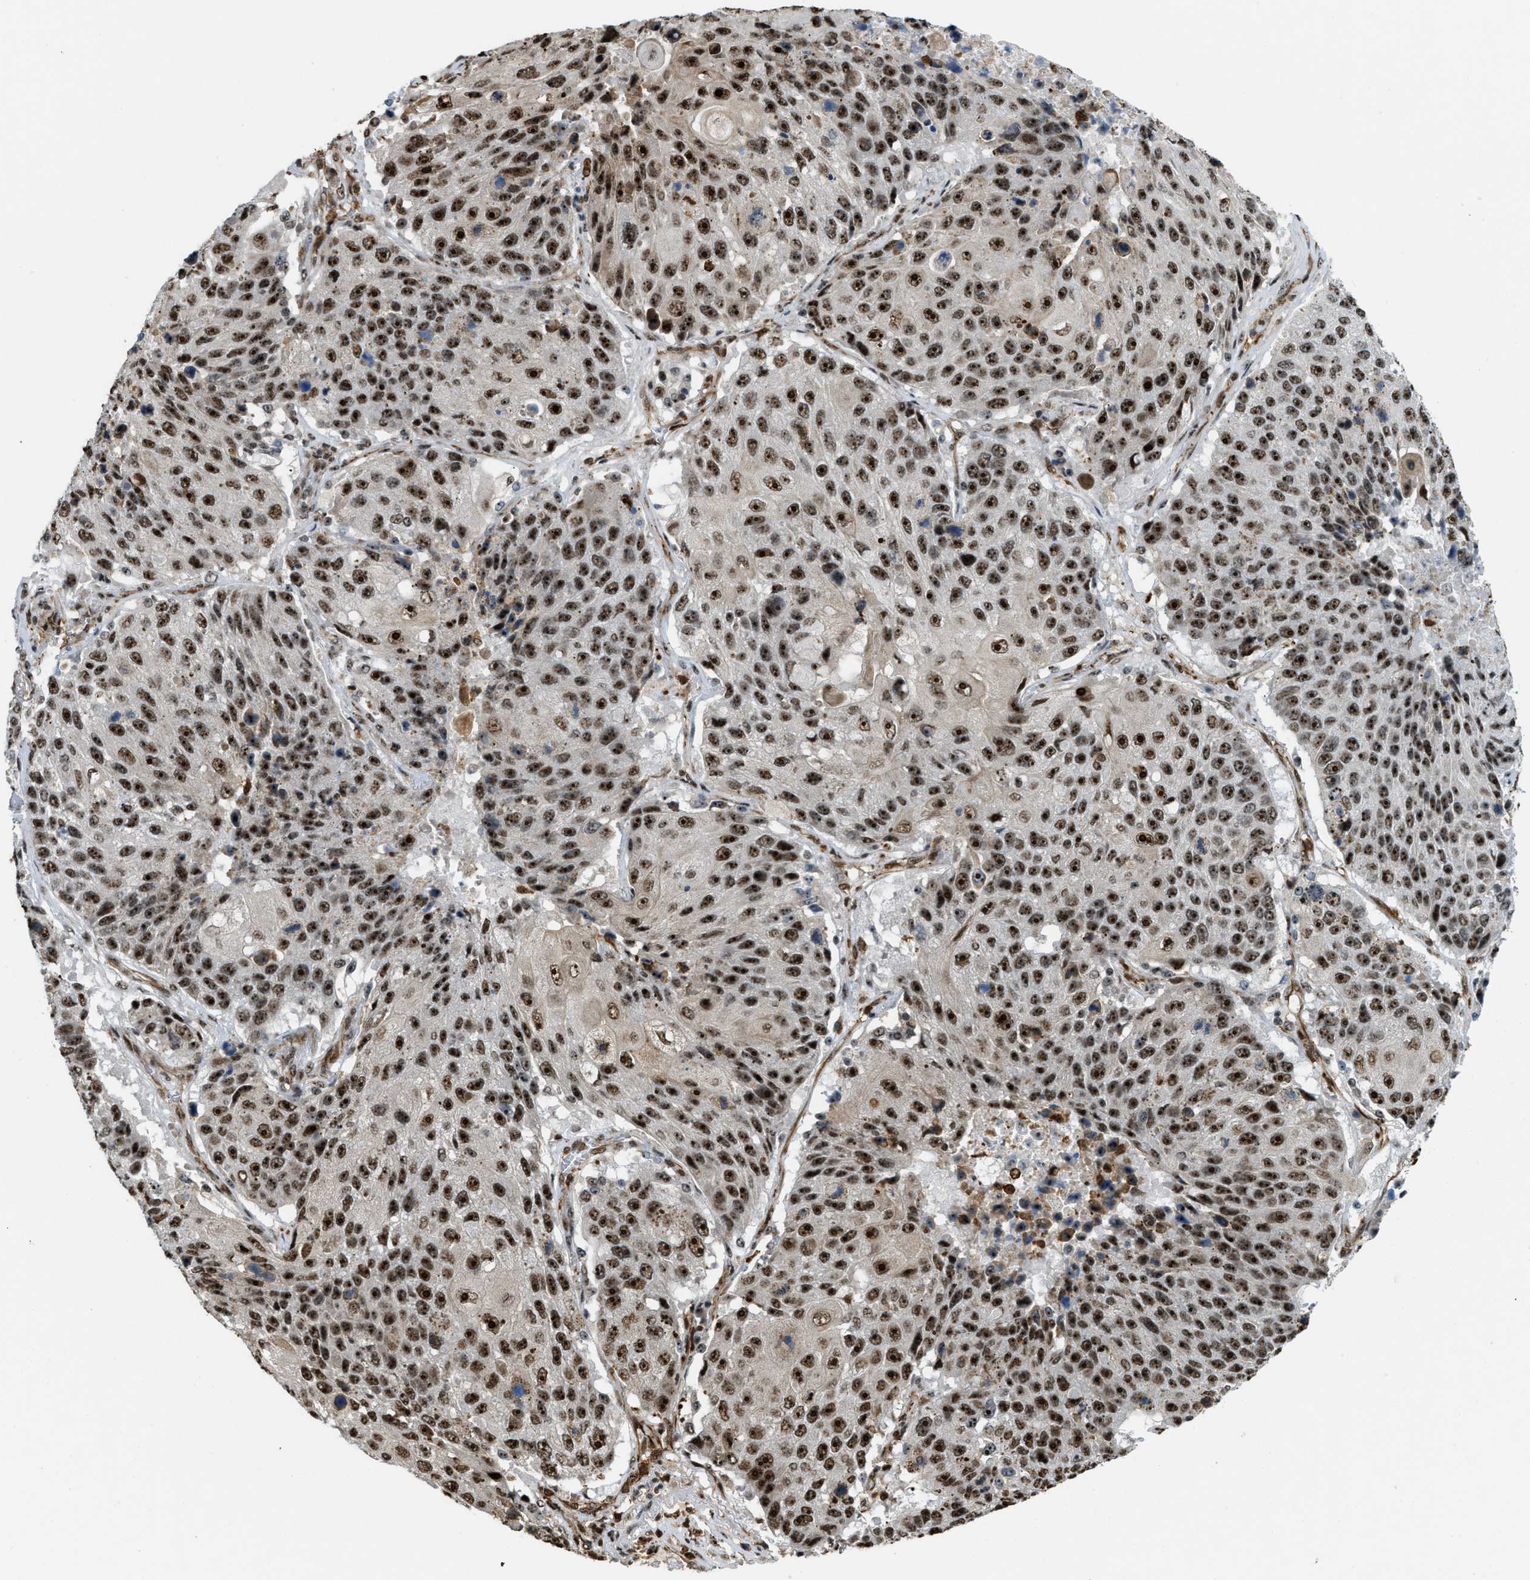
{"staining": {"intensity": "strong", "quantity": ">75%", "location": "nuclear"}, "tissue": "lung cancer", "cell_type": "Tumor cells", "image_type": "cancer", "snomed": [{"axis": "morphology", "description": "Squamous cell carcinoma, NOS"}, {"axis": "topography", "description": "Lung"}], "caption": "Human lung cancer stained with a brown dye demonstrates strong nuclear positive positivity in approximately >75% of tumor cells.", "gene": "E2F1", "patient": {"sex": "male", "age": 61}}